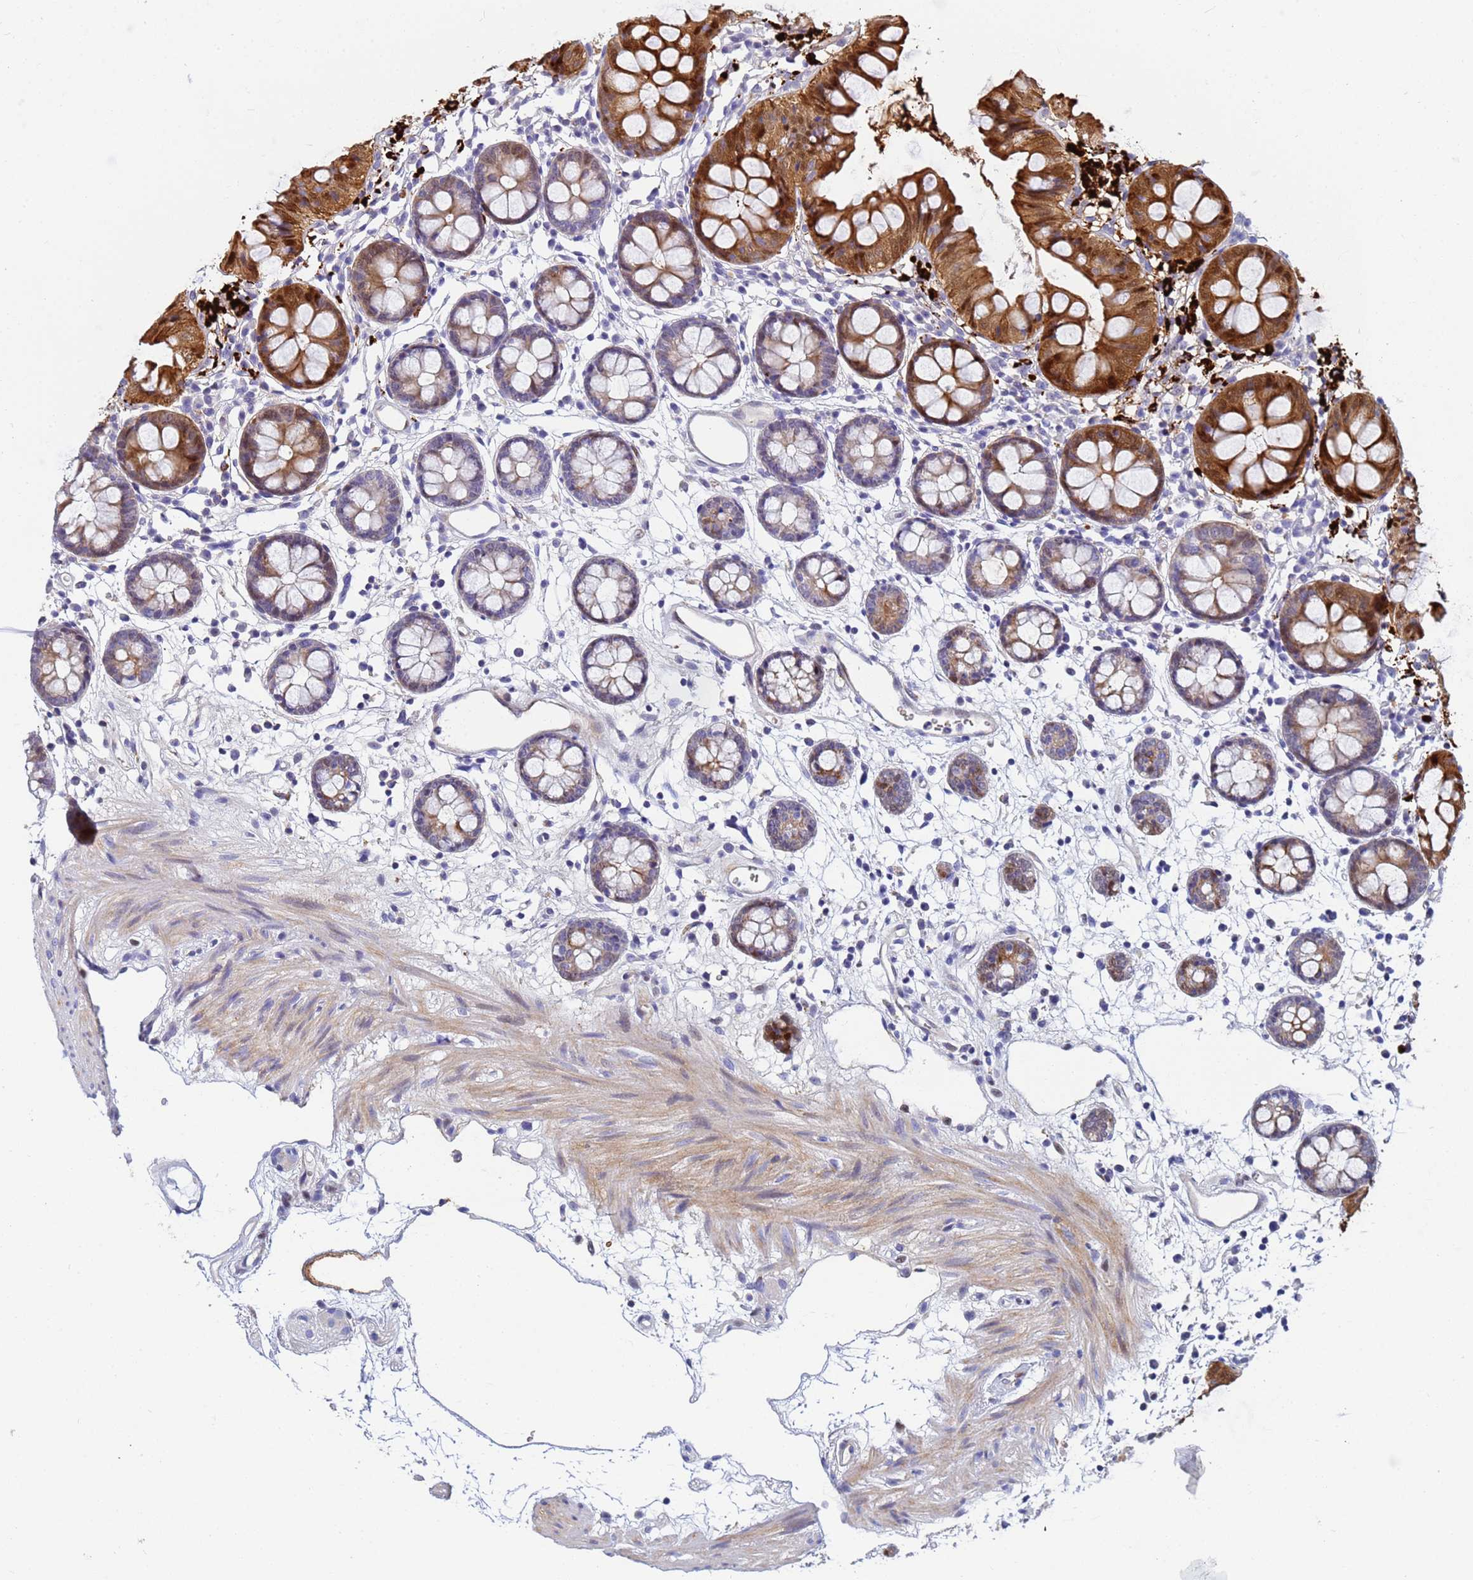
{"staining": {"intensity": "weak", "quantity": "<25%", "location": "cytoplasmic/membranous"}, "tissue": "colon", "cell_type": "Endothelial cells", "image_type": "normal", "snomed": [{"axis": "morphology", "description": "Normal tissue, NOS"}, {"axis": "topography", "description": "Colon"}], "caption": "This is an immunohistochemistry micrograph of benign human colon. There is no positivity in endothelial cells.", "gene": "PPP6R1", "patient": {"sex": "female", "age": 84}}